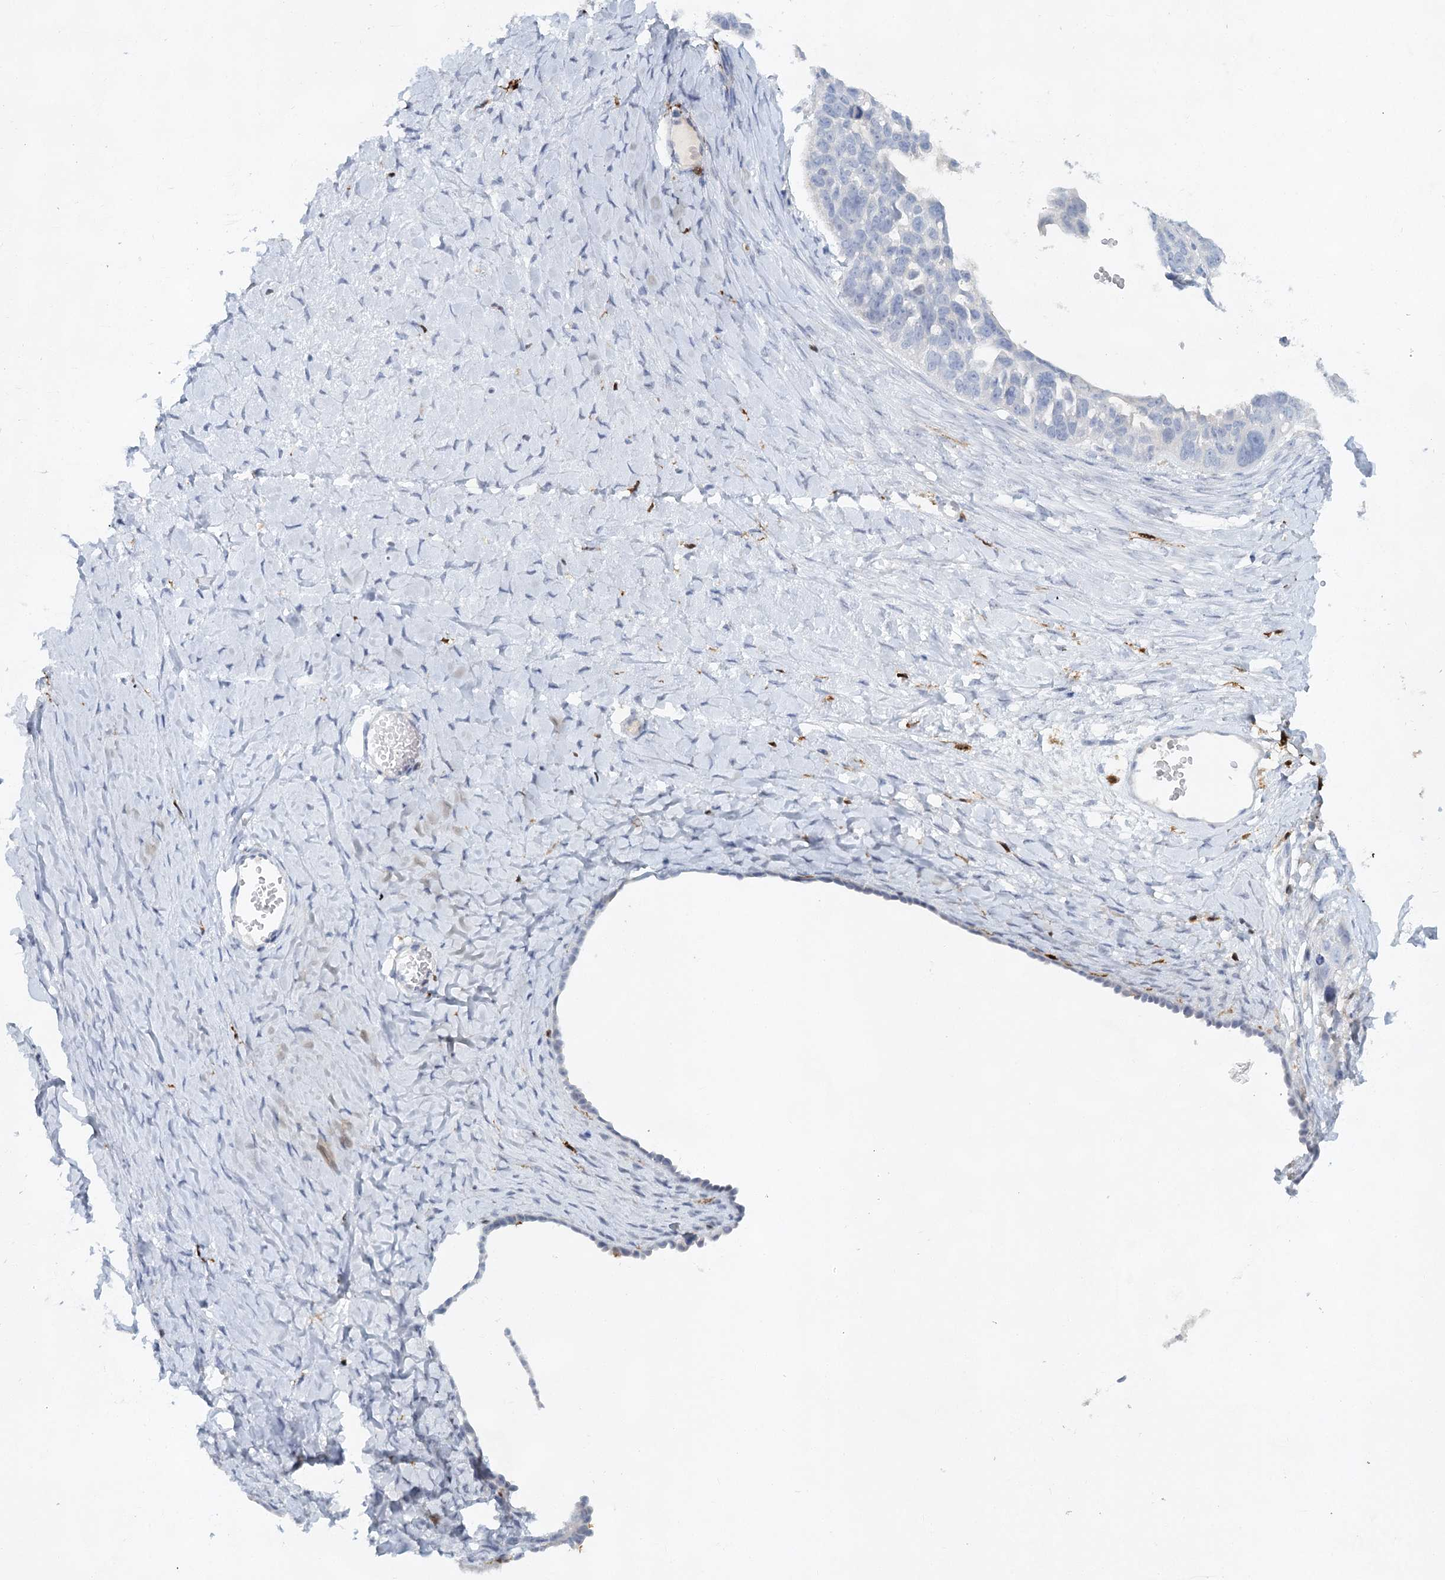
{"staining": {"intensity": "negative", "quantity": "none", "location": "none"}, "tissue": "ovarian cancer", "cell_type": "Tumor cells", "image_type": "cancer", "snomed": [{"axis": "morphology", "description": "Cystadenocarcinoma, serous, NOS"}, {"axis": "topography", "description": "Ovary"}], "caption": "DAB (3,3'-diaminobenzidine) immunohistochemical staining of human ovarian cancer displays no significant positivity in tumor cells. (IHC, brightfield microscopy, high magnification).", "gene": "SLC19A3", "patient": {"sex": "female", "age": 79}}